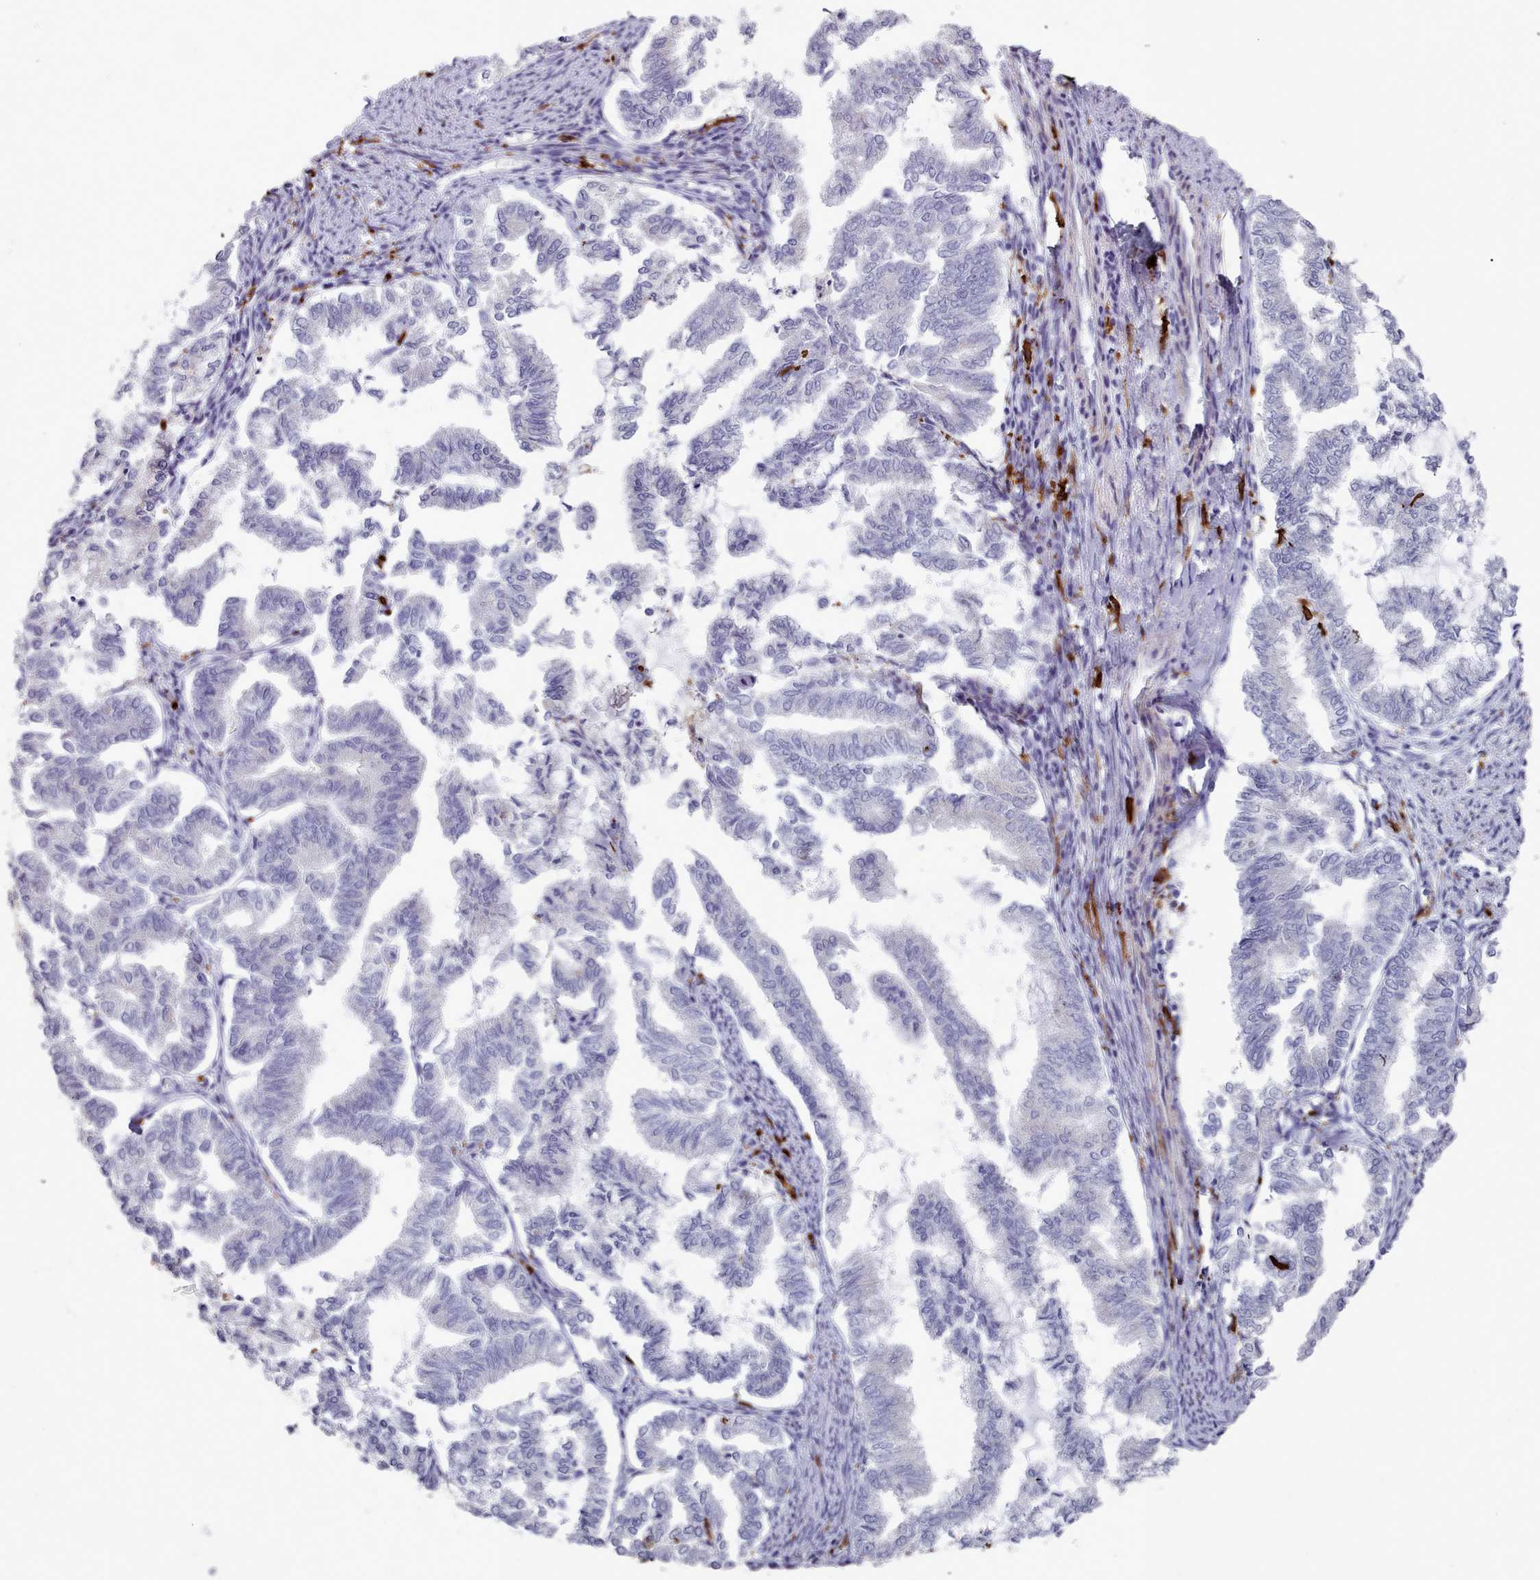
{"staining": {"intensity": "negative", "quantity": "none", "location": "none"}, "tissue": "endometrial cancer", "cell_type": "Tumor cells", "image_type": "cancer", "snomed": [{"axis": "morphology", "description": "Adenocarcinoma, NOS"}, {"axis": "topography", "description": "Endometrium"}], "caption": "This image is of endometrial cancer stained with IHC to label a protein in brown with the nuclei are counter-stained blue. There is no positivity in tumor cells.", "gene": "AIF1", "patient": {"sex": "female", "age": 79}}